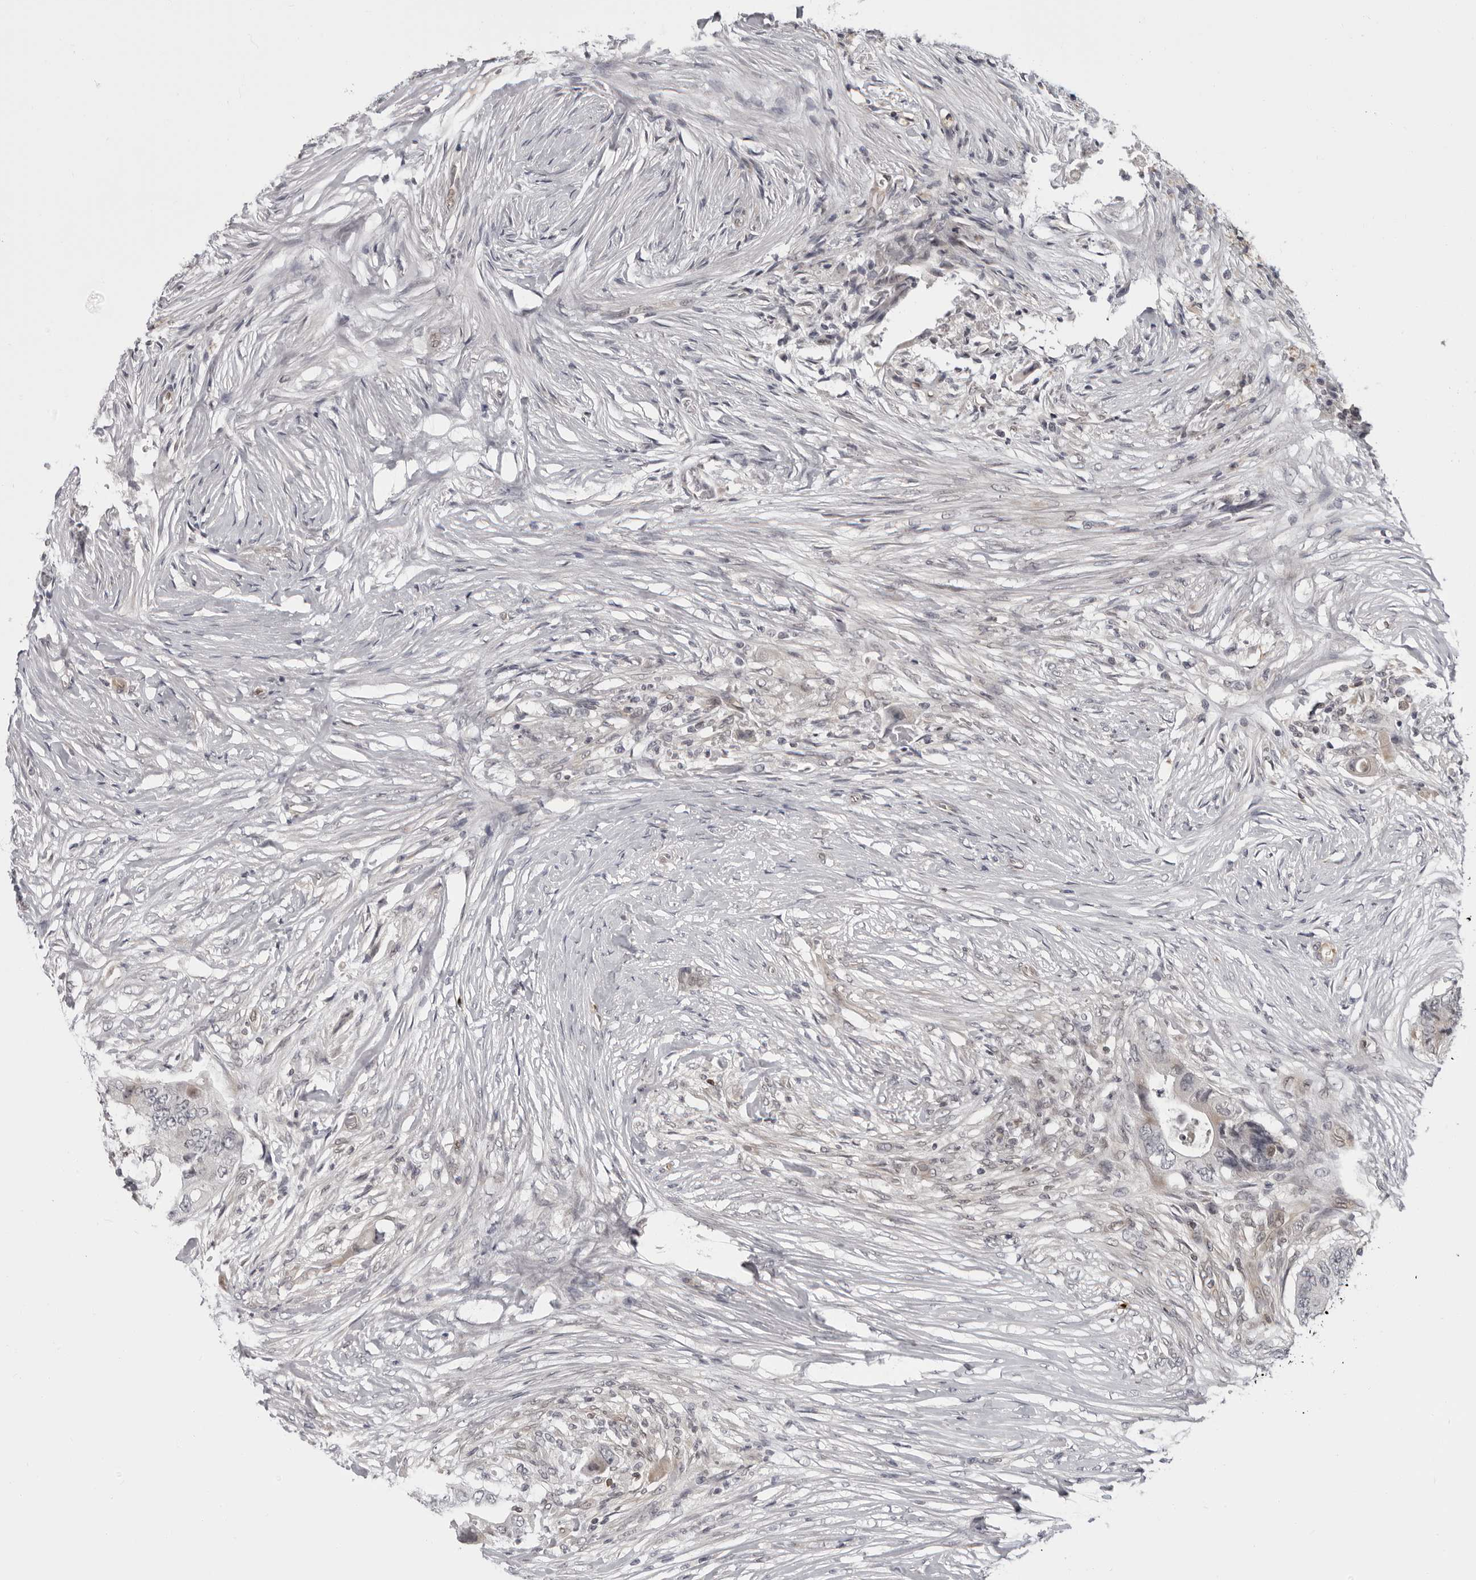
{"staining": {"intensity": "negative", "quantity": "none", "location": "none"}, "tissue": "colorectal cancer", "cell_type": "Tumor cells", "image_type": "cancer", "snomed": [{"axis": "morphology", "description": "Adenocarcinoma, NOS"}, {"axis": "topography", "description": "Colon"}], "caption": "DAB immunohistochemical staining of human colorectal adenocarcinoma shows no significant staining in tumor cells.", "gene": "MAPK12", "patient": {"sex": "male", "age": 71}}